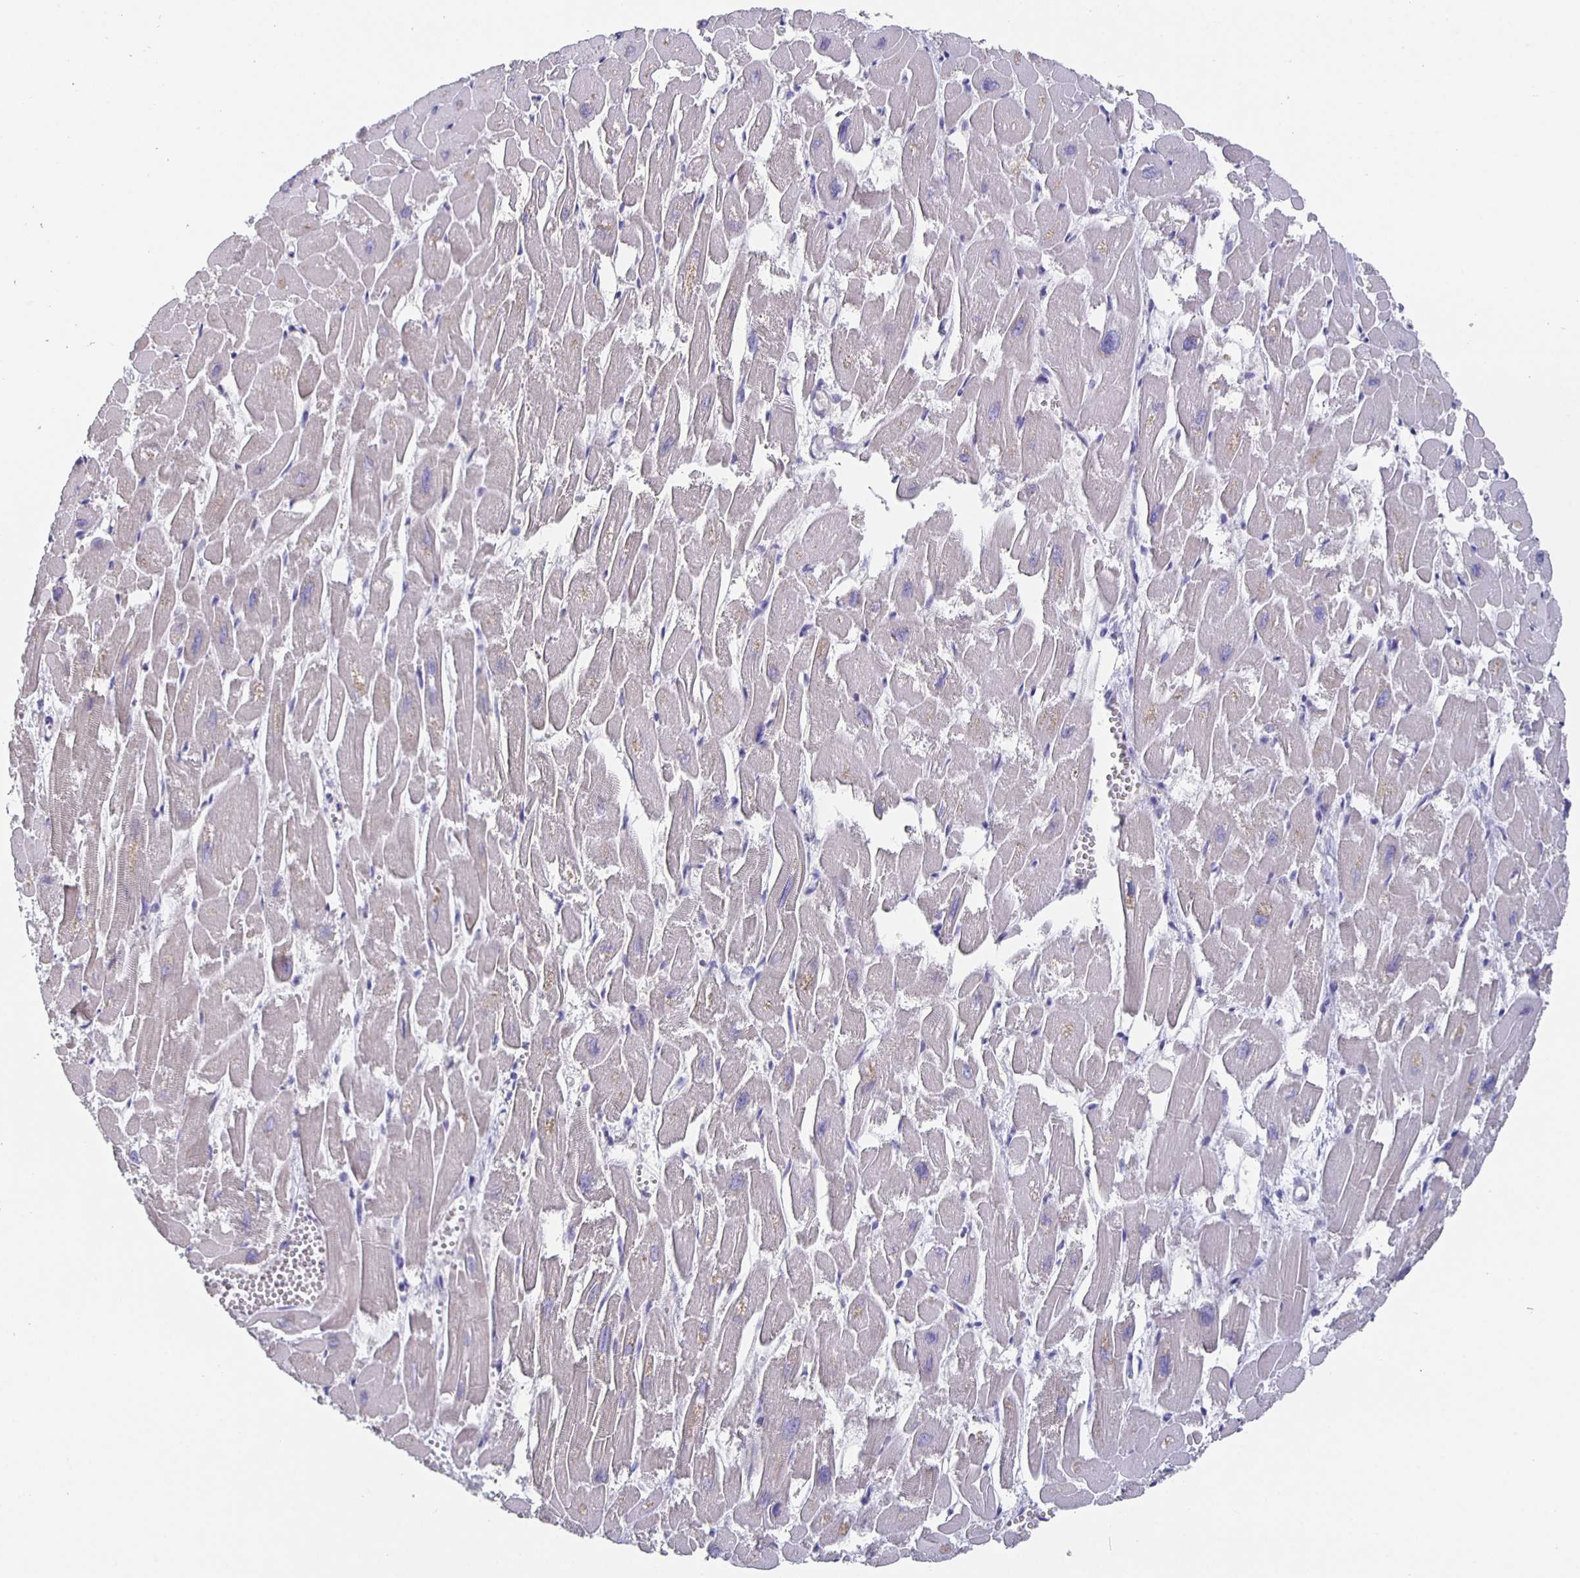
{"staining": {"intensity": "weak", "quantity": "<25%", "location": "cytoplasmic/membranous"}, "tissue": "heart muscle", "cell_type": "Cardiomyocytes", "image_type": "normal", "snomed": [{"axis": "morphology", "description": "Normal tissue, NOS"}, {"axis": "topography", "description": "Heart"}], "caption": "Immunohistochemistry photomicrograph of benign heart muscle stained for a protein (brown), which displays no staining in cardiomyocytes. (DAB (3,3'-diaminobenzidine) immunohistochemistry with hematoxylin counter stain).", "gene": "CFAP74", "patient": {"sex": "male", "age": 54}}